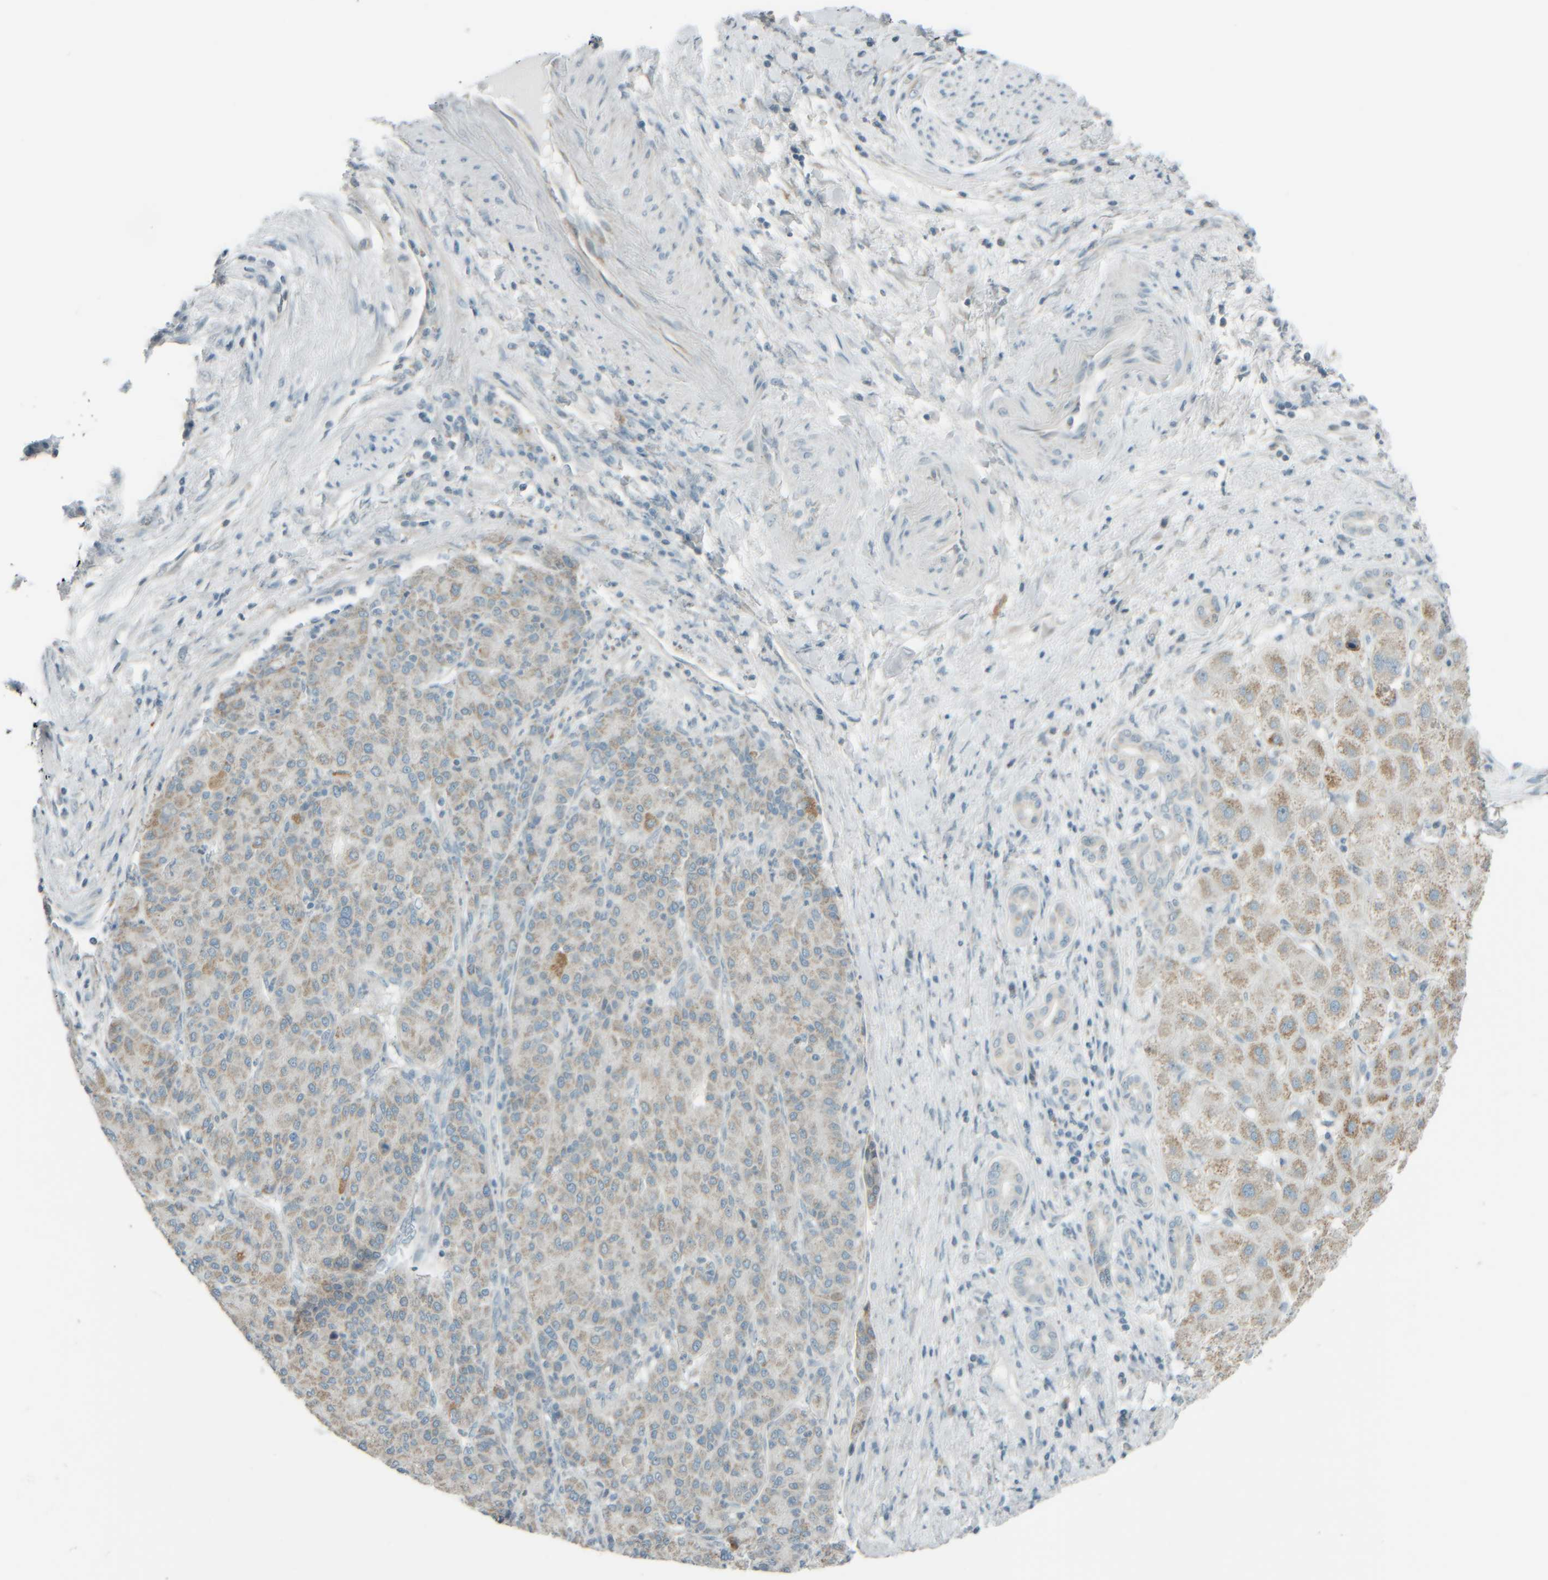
{"staining": {"intensity": "weak", "quantity": "25%-75%", "location": "cytoplasmic/membranous"}, "tissue": "liver cancer", "cell_type": "Tumor cells", "image_type": "cancer", "snomed": [{"axis": "morphology", "description": "Carcinoma, Hepatocellular, NOS"}, {"axis": "topography", "description": "Liver"}], "caption": "Hepatocellular carcinoma (liver) was stained to show a protein in brown. There is low levels of weak cytoplasmic/membranous expression in about 25%-75% of tumor cells. (DAB (3,3'-diaminobenzidine) IHC, brown staining for protein, blue staining for nuclei).", "gene": "PTGES3L-AARSD1", "patient": {"sex": "male", "age": 65}}